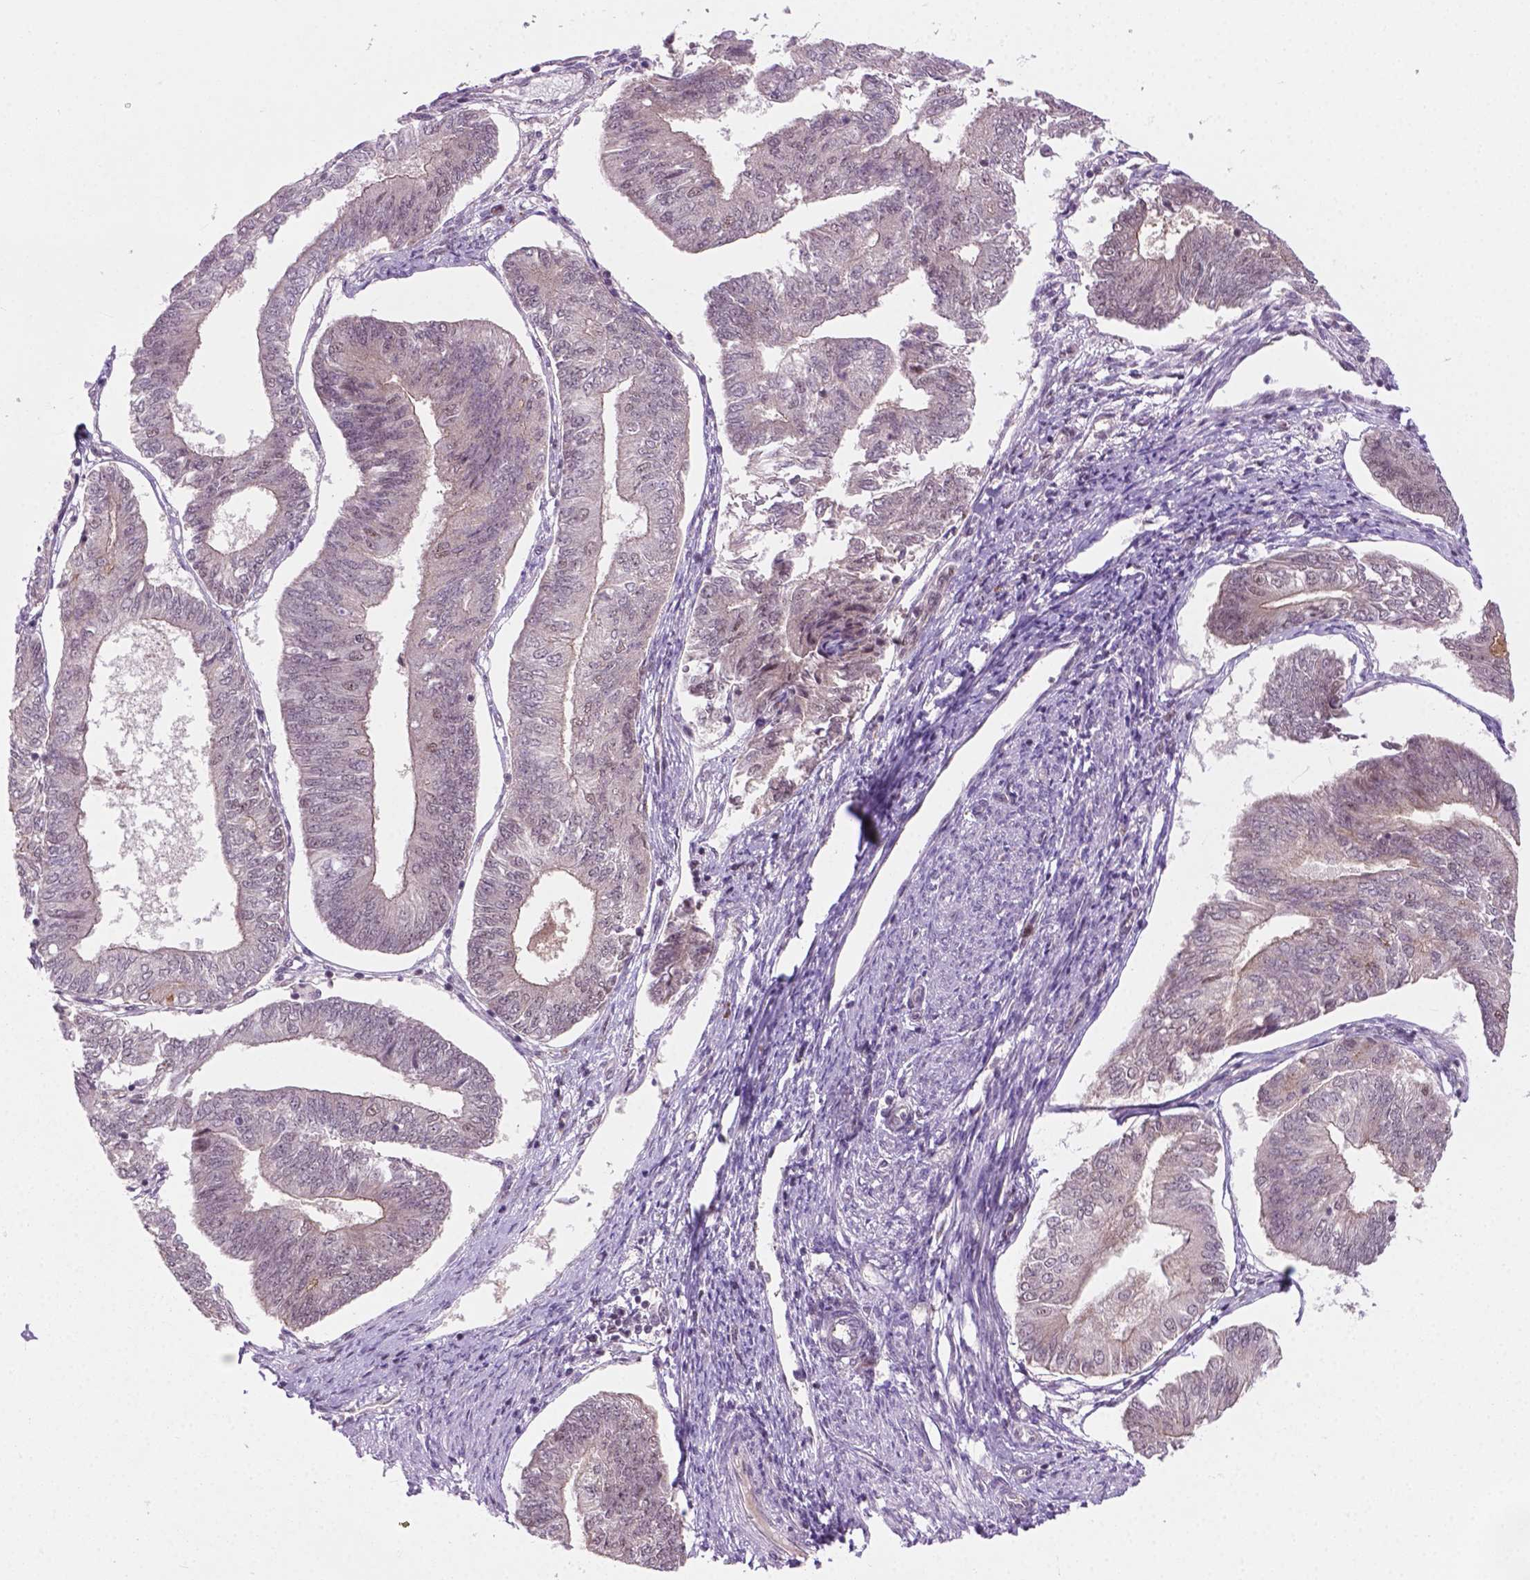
{"staining": {"intensity": "negative", "quantity": "none", "location": "none"}, "tissue": "endometrial cancer", "cell_type": "Tumor cells", "image_type": "cancer", "snomed": [{"axis": "morphology", "description": "Adenocarcinoma, NOS"}, {"axis": "topography", "description": "Endometrium"}], "caption": "This is a photomicrograph of IHC staining of adenocarcinoma (endometrial), which shows no expression in tumor cells. Brightfield microscopy of immunohistochemistry (IHC) stained with DAB (3,3'-diaminobenzidine) (brown) and hematoxylin (blue), captured at high magnification.", "gene": "PHAX", "patient": {"sex": "female", "age": 58}}